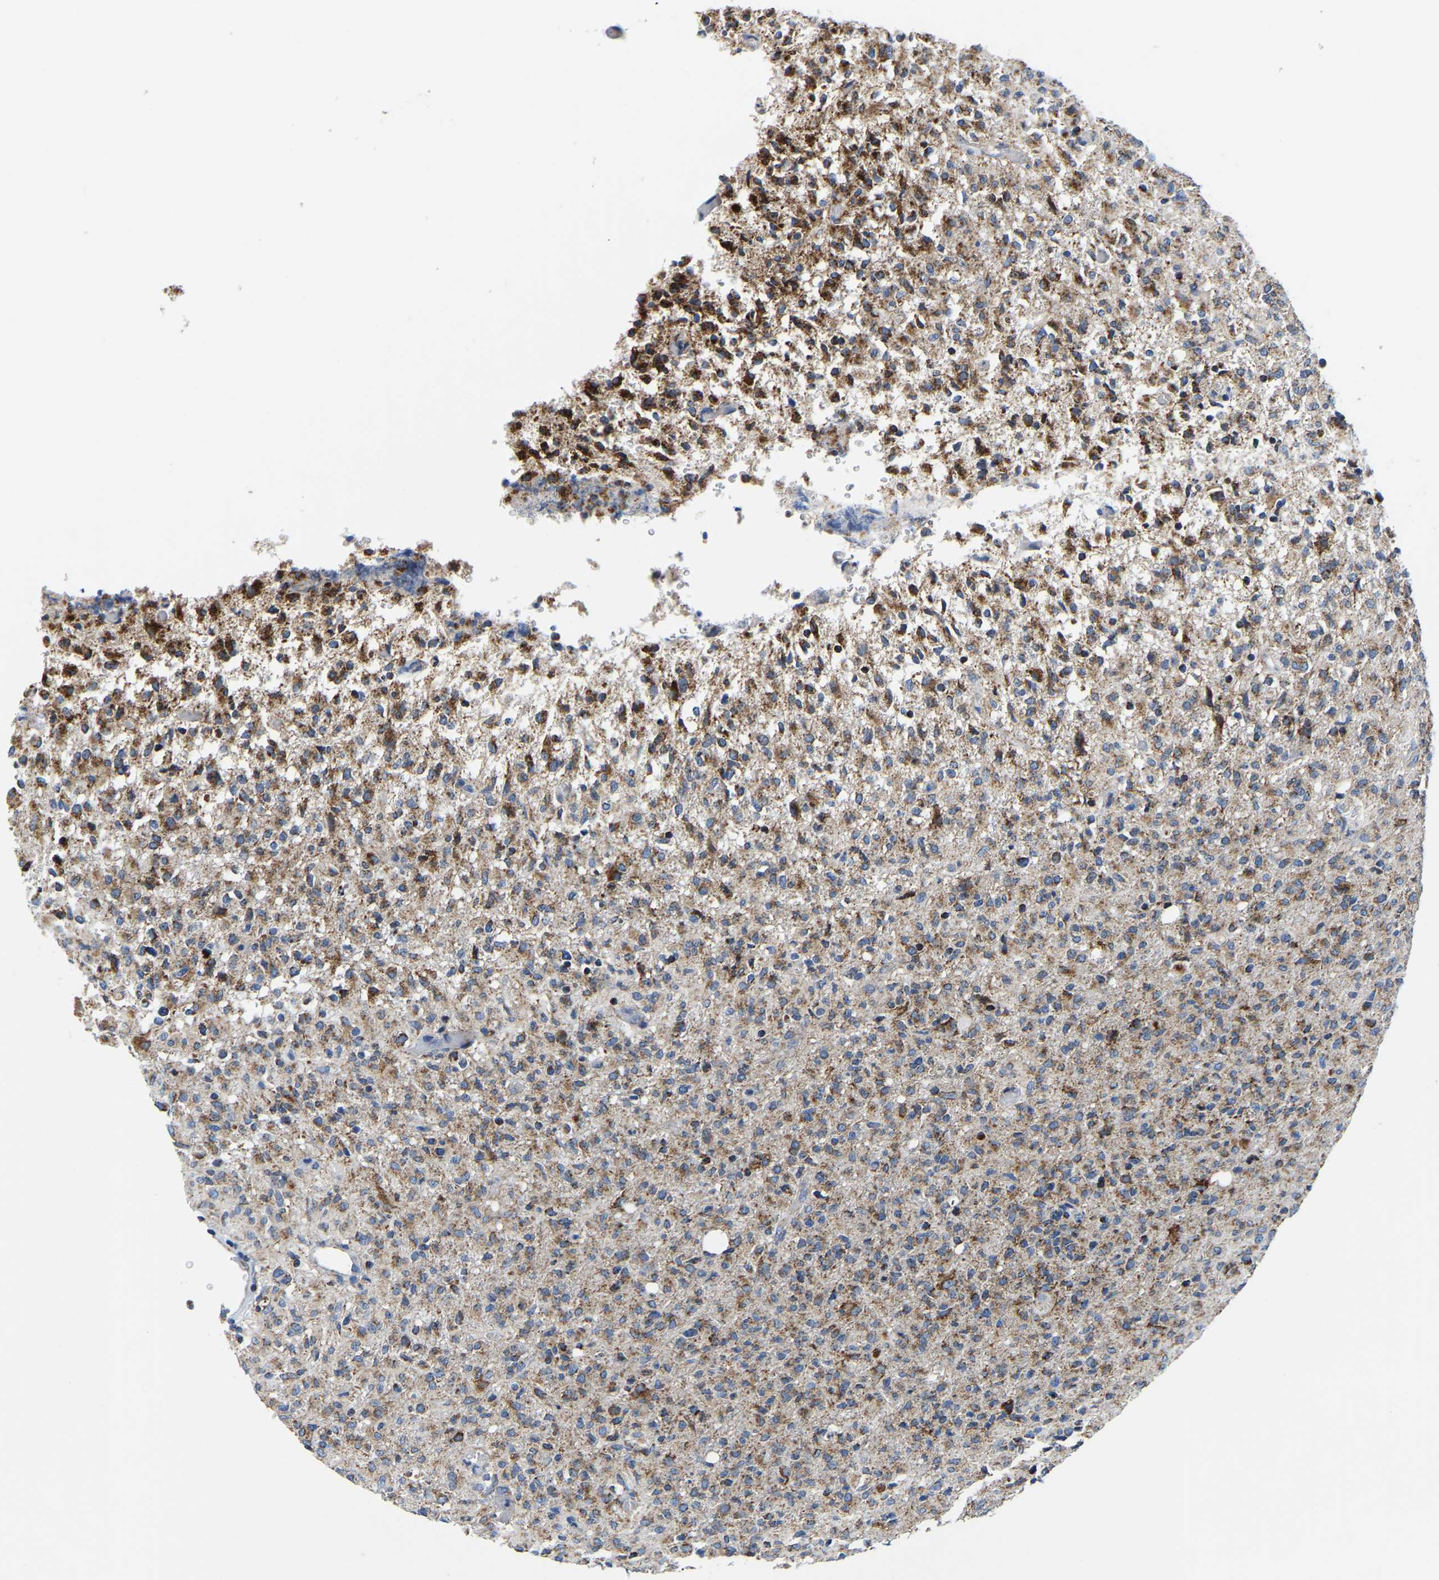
{"staining": {"intensity": "moderate", "quantity": ">75%", "location": "cytoplasmic/membranous"}, "tissue": "glioma", "cell_type": "Tumor cells", "image_type": "cancer", "snomed": [{"axis": "morphology", "description": "Glioma, malignant, High grade"}, {"axis": "topography", "description": "Brain"}], "caption": "Malignant glioma (high-grade) tissue demonstrates moderate cytoplasmic/membranous staining in approximately >75% of tumor cells", "gene": "SFXN1", "patient": {"sex": "female", "age": 57}}